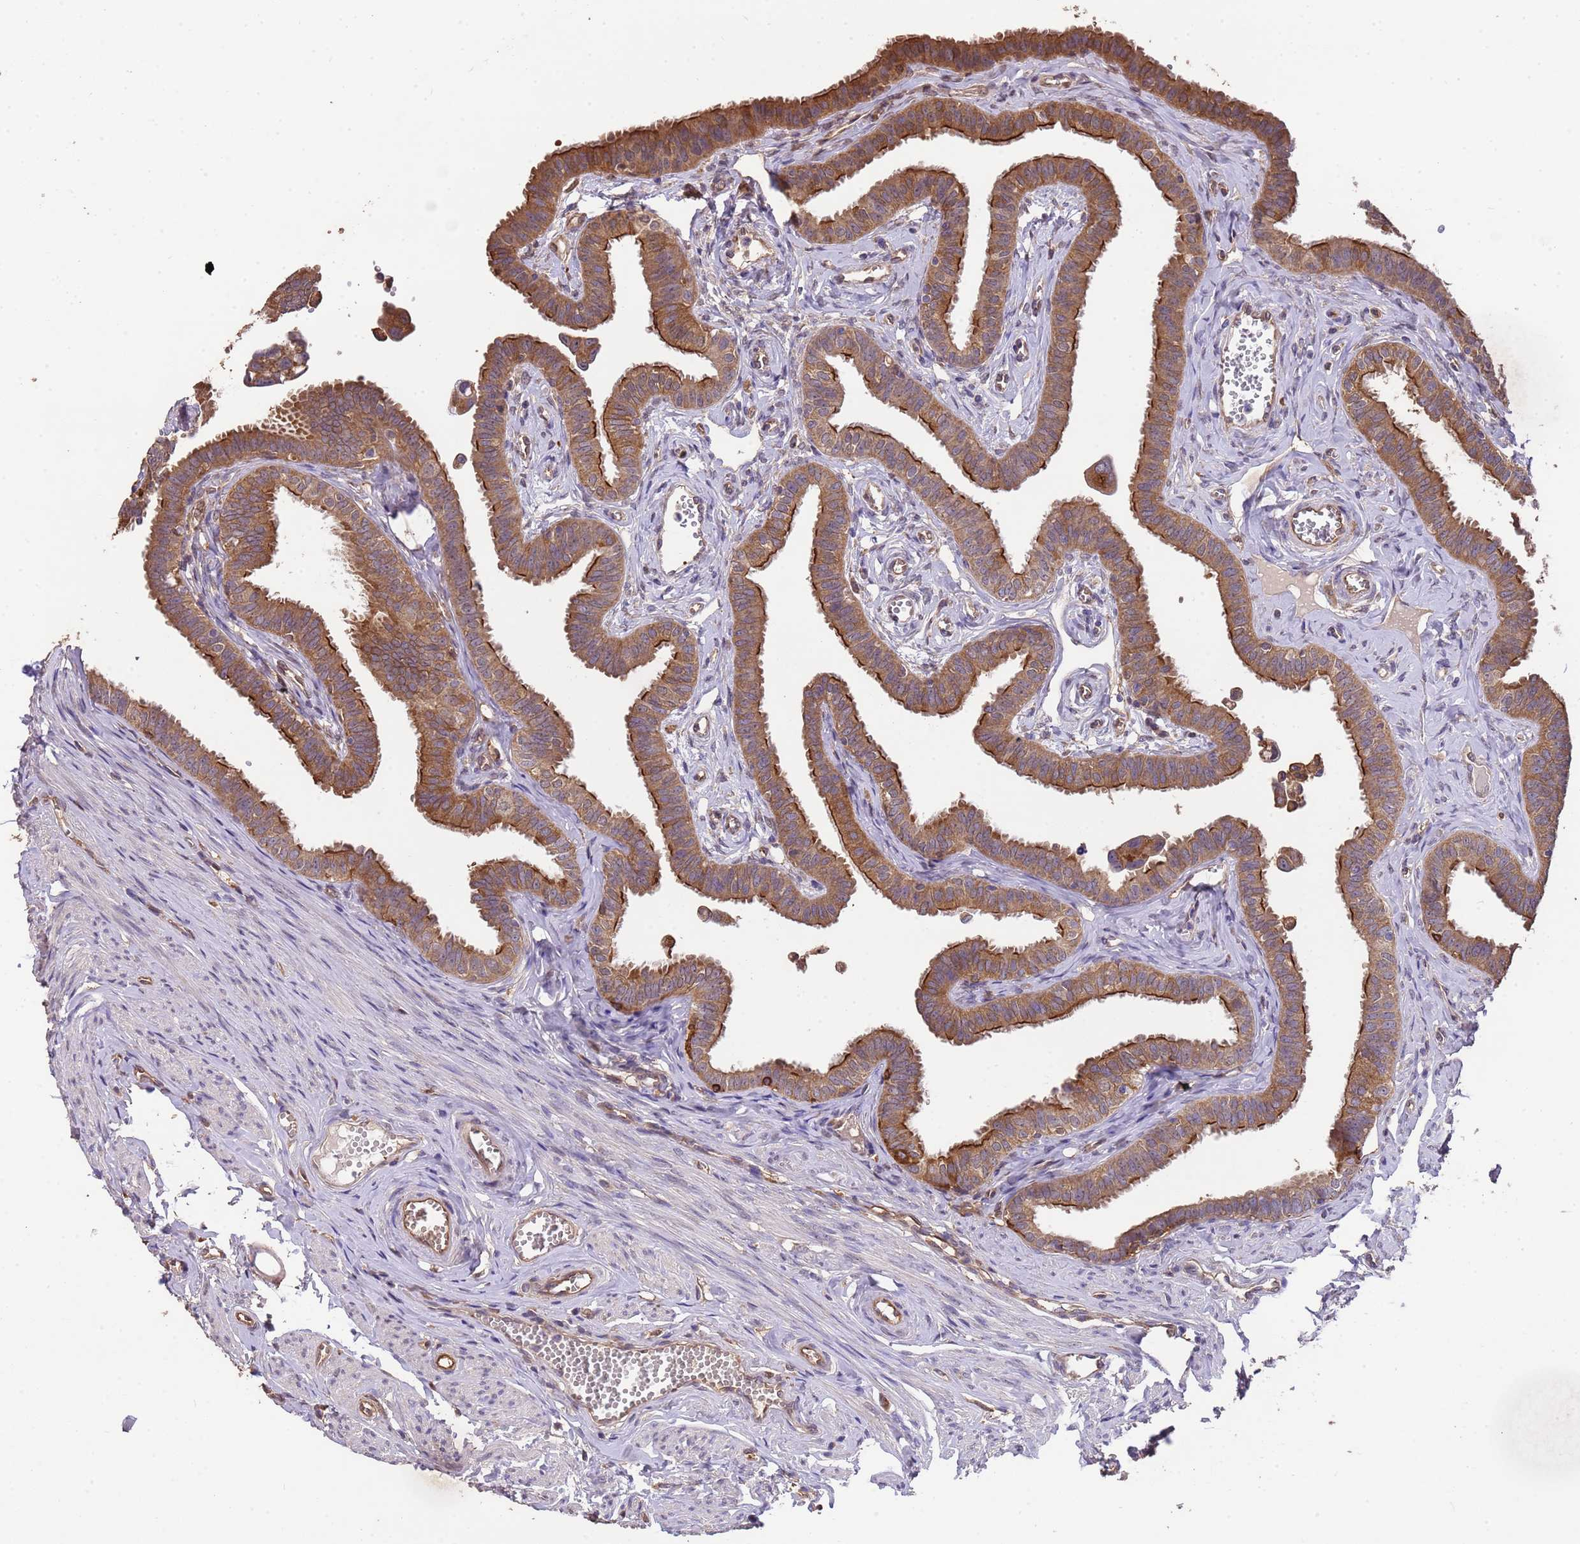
{"staining": {"intensity": "moderate", "quantity": ">75%", "location": "cytoplasmic/membranous"}, "tissue": "fallopian tube", "cell_type": "Glandular cells", "image_type": "normal", "snomed": [{"axis": "morphology", "description": "Normal tissue, NOS"}, {"axis": "morphology", "description": "Carcinoma, NOS"}, {"axis": "topography", "description": "Fallopian tube"}, {"axis": "topography", "description": "Ovary"}], "caption": "This is an image of IHC staining of unremarkable fallopian tube, which shows moderate staining in the cytoplasmic/membranous of glandular cells.", "gene": "NPHP1", "patient": {"sex": "female", "age": 59}}